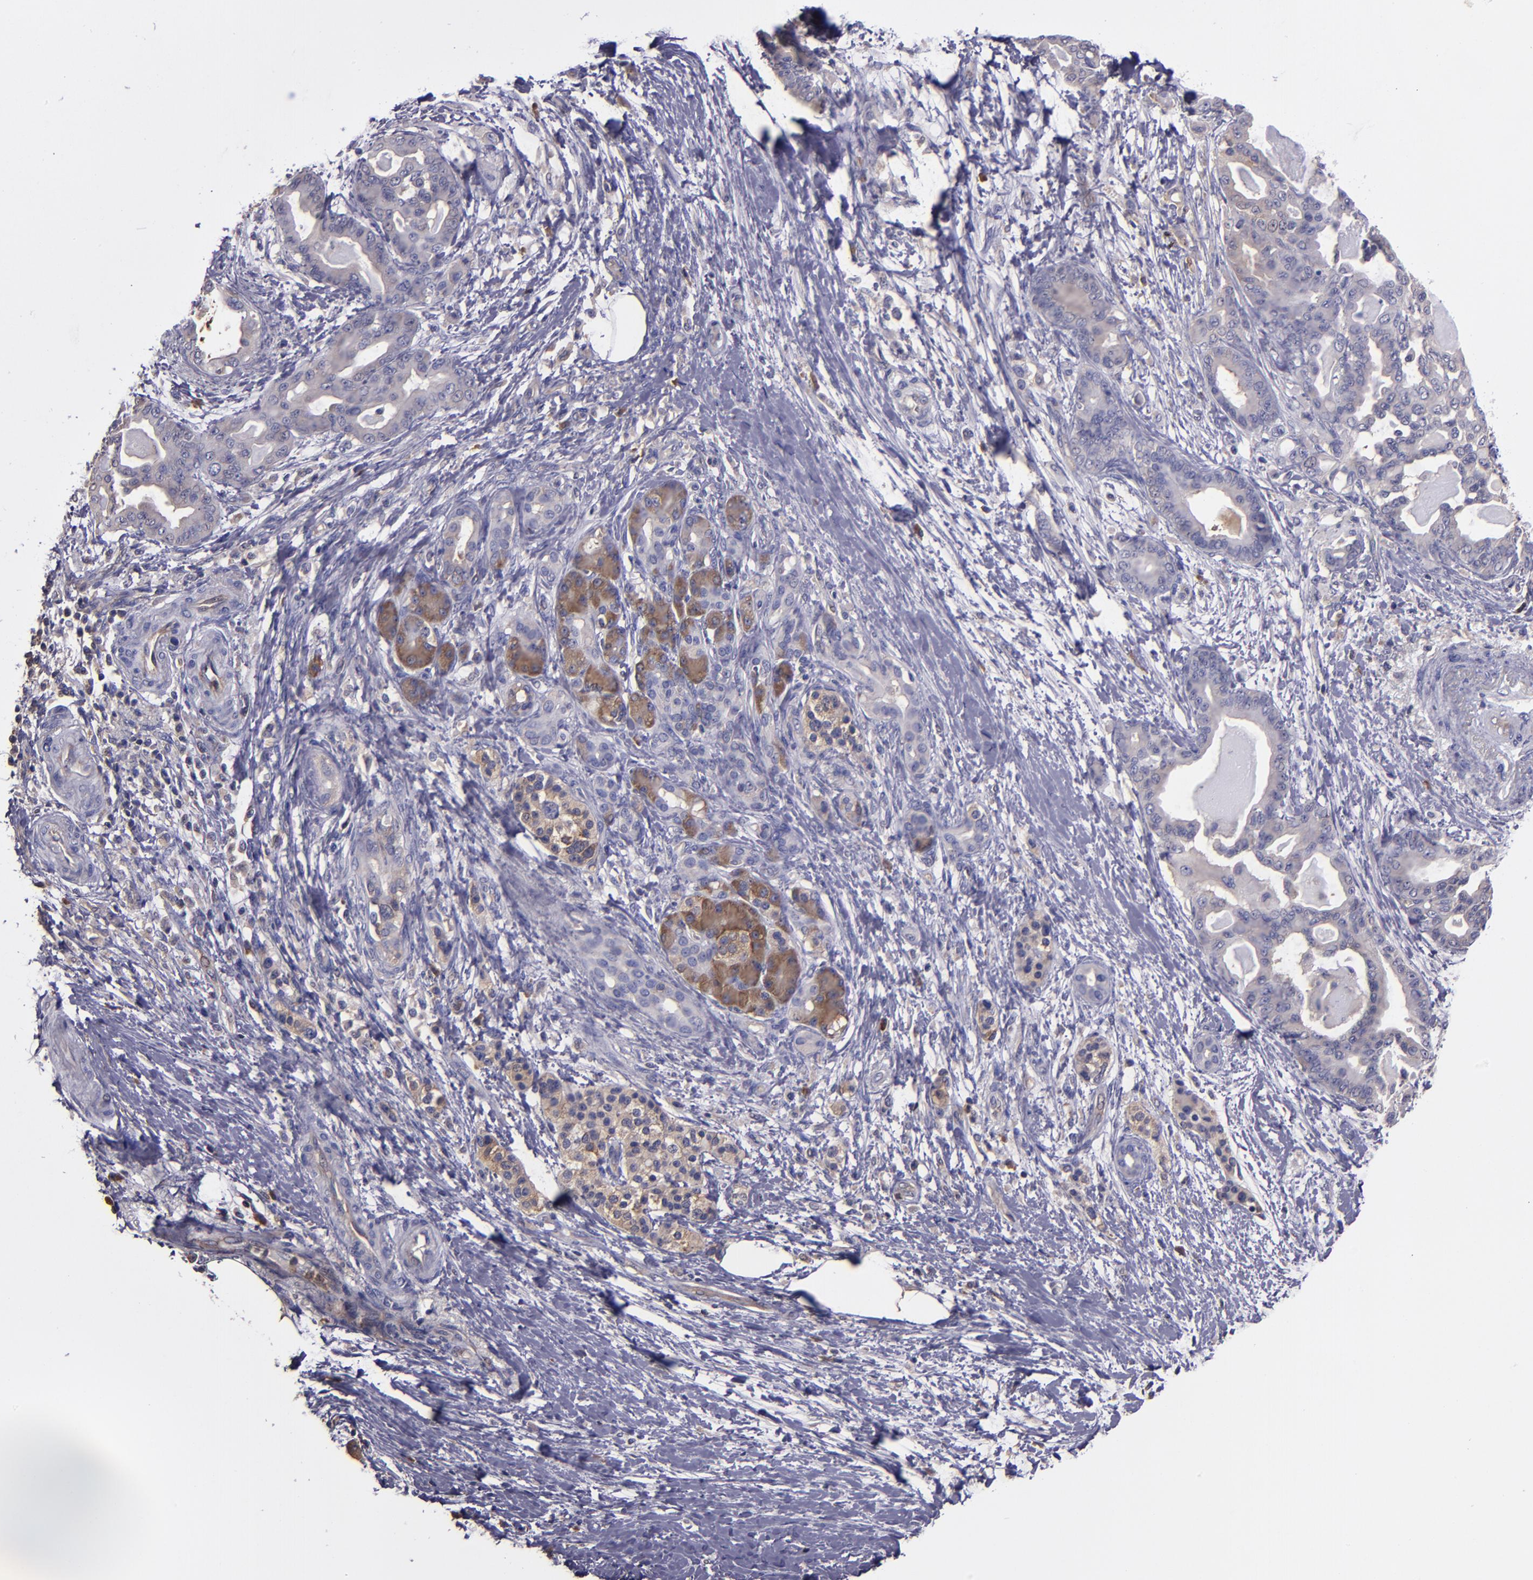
{"staining": {"intensity": "moderate", "quantity": "<25%", "location": "cytoplasmic/membranous"}, "tissue": "pancreatic cancer", "cell_type": "Tumor cells", "image_type": "cancer", "snomed": [{"axis": "morphology", "description": "Adenocarcinoma, NOS"}, {"axis": "topography", "description": "Pancreas"}], "caption": "The image exhibits immunohistochemical staining of pancreatic adenocarcinoma. There is moderate cytoplasmic/membranous positivity is identified in approximately <25% of tumor cells.", "gene": "CARS1", "patient": {"sex": "male", "age": 63}}